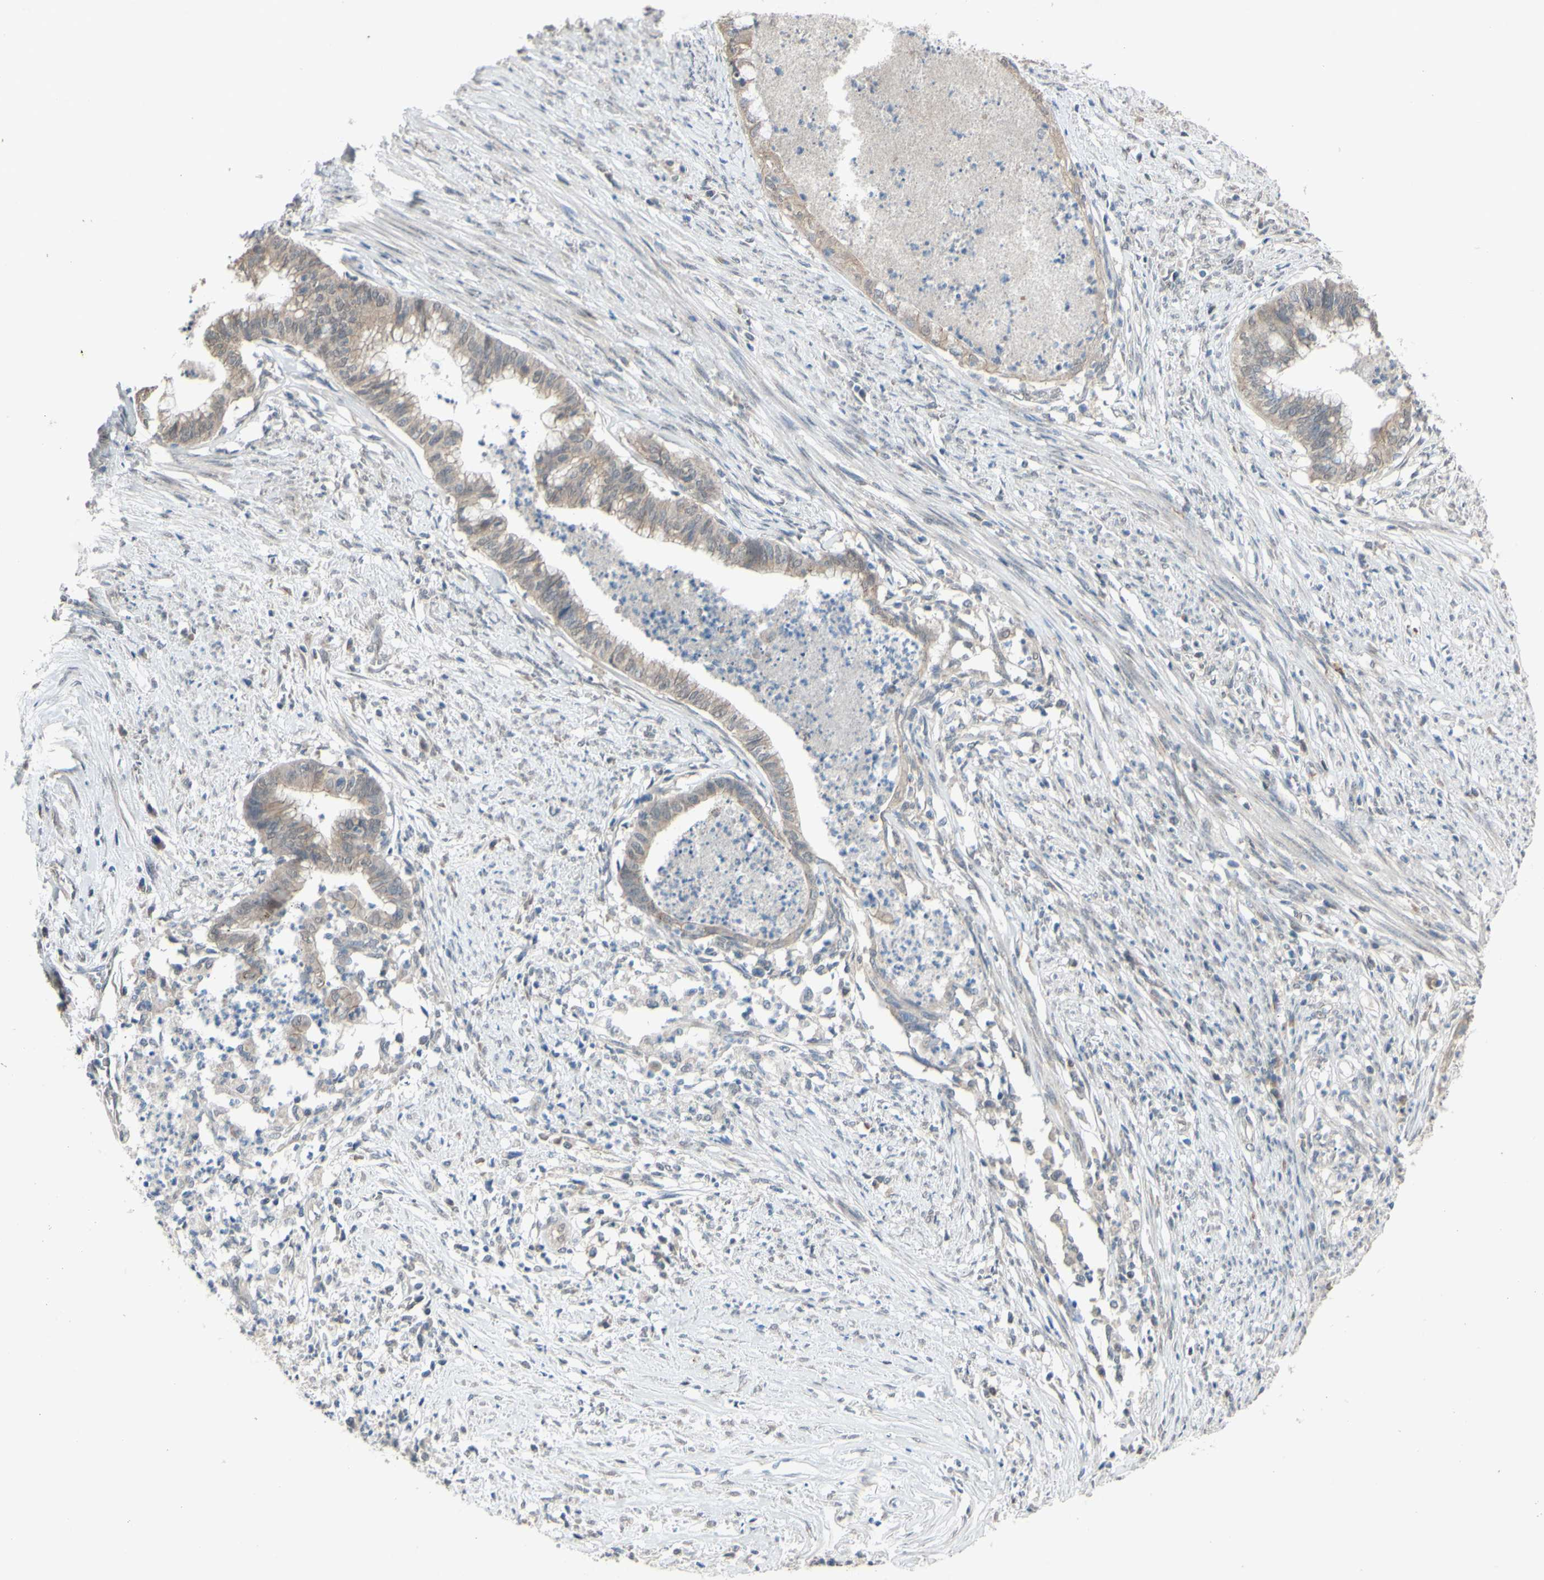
{"staining": {"intensity": "weak", "quantity": ">75%", "location": "cytoplasmic/membranous"}, "tissue": "endometrial cancer", "cell_type": "Tumor cells", "image_type": "cancer", "snomed": [{"axis": "morphology", "description": "Necrosis, NOS"}, {"axis": "morphology", "description": "Adenocarcinoma, NOS"}, {"axis": "topography", "description": "Endometrium"}], "caption": "IHC of endometrial adenocarcinoma exhibits low levels of weak cytoplasmic/membranous expression in approximately >75% of tumor cells. (Brightfield microscopy of DAB IHC at high magnification).", "gene": "CDCP1", "patient": {"sex": "female", "age": 79}}